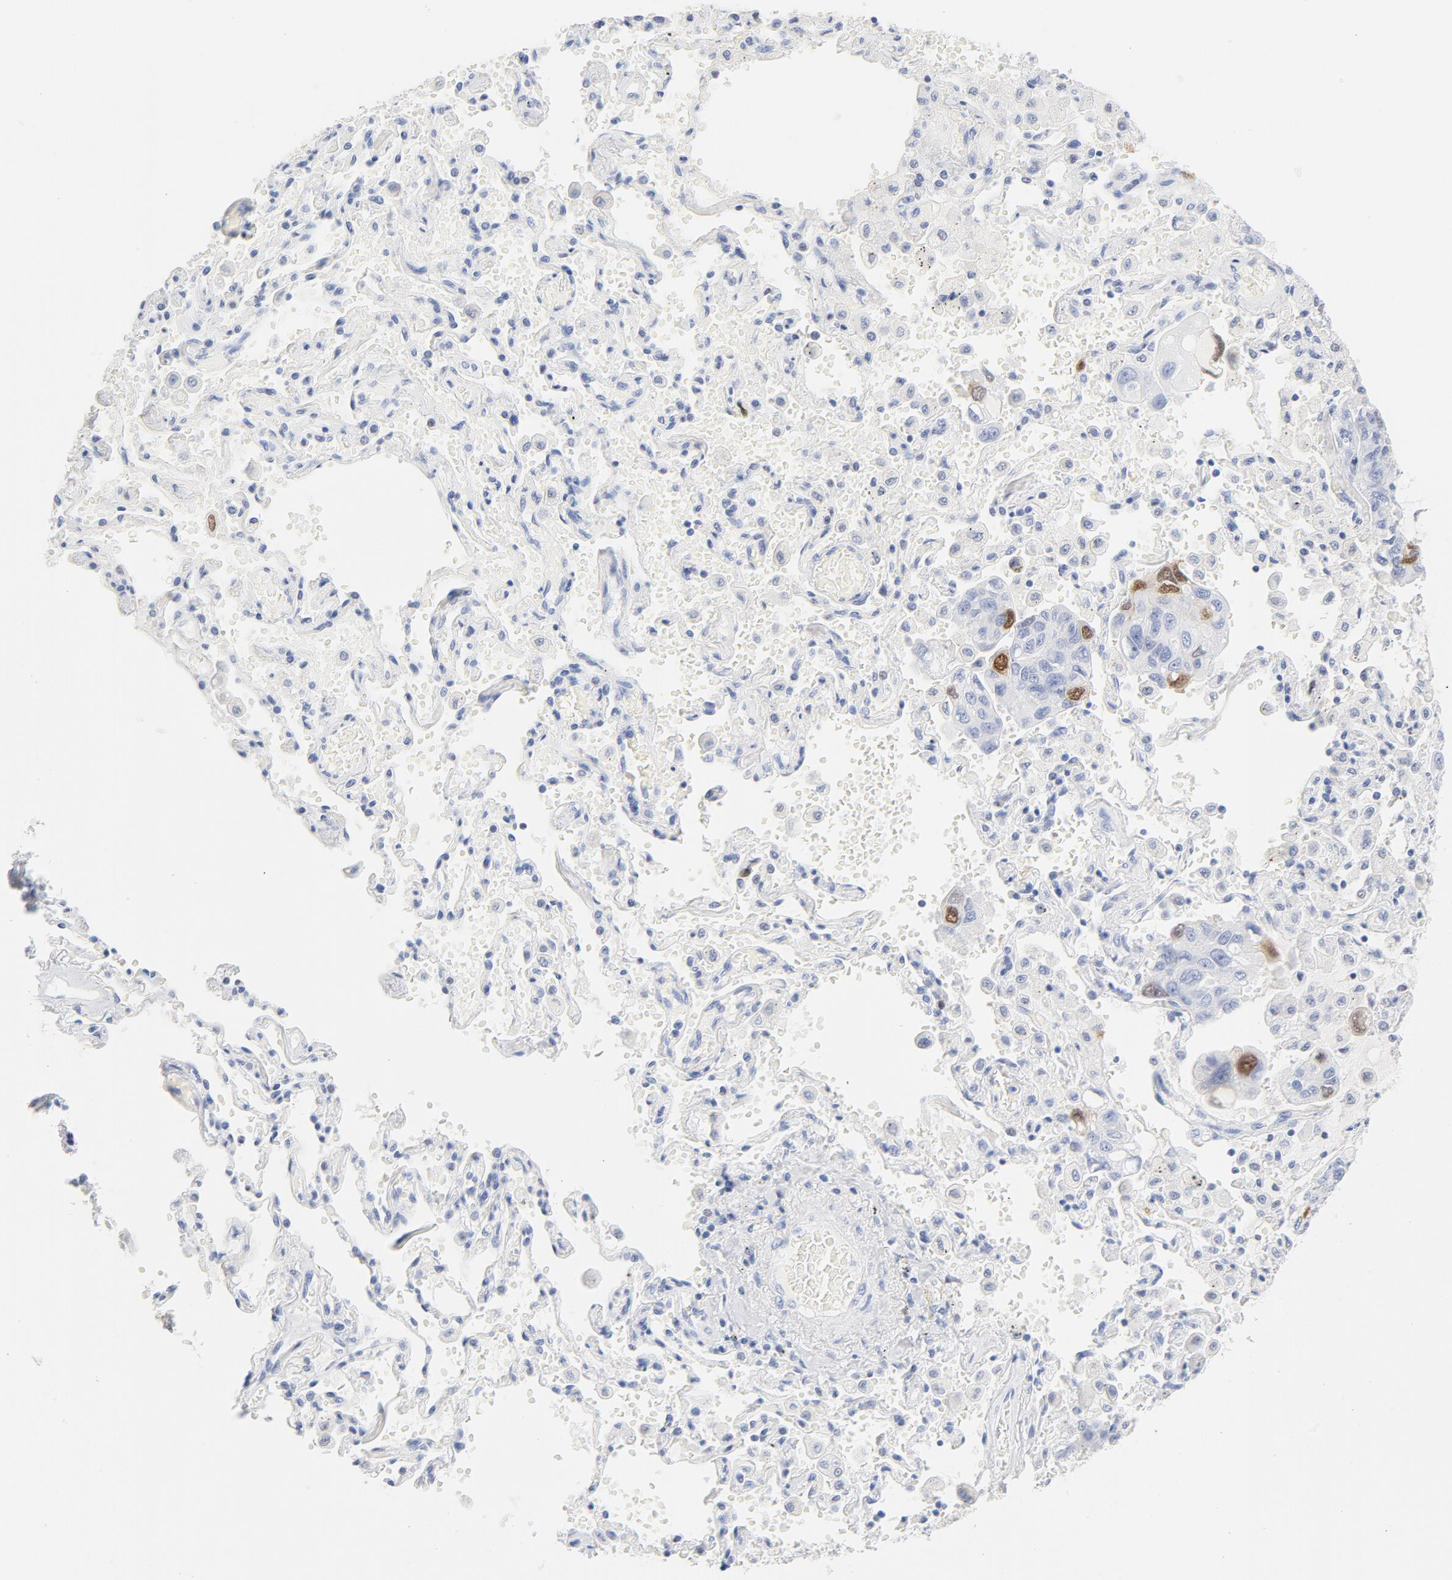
{"staining": {"intensity": "moderate", "quantity": "<25%", "location": "cytoplasmic/membranous,nuclear"}, "tissue": "lung cancer", "cell_type": "Tumor cells", "image_type": "cancer", "snomed": [{"axis": "morphology", "description": "Adenocarcinoma, NOS"}, {"axis": "topography", "description": "Lung"}], "caption": "Human lung cancer (adenocarcinoma) stained with a protein marker demonstrates moderate staining in tumor cells.", "gene": "CDC20", "patient": {"sex": "male", "age": 64}}